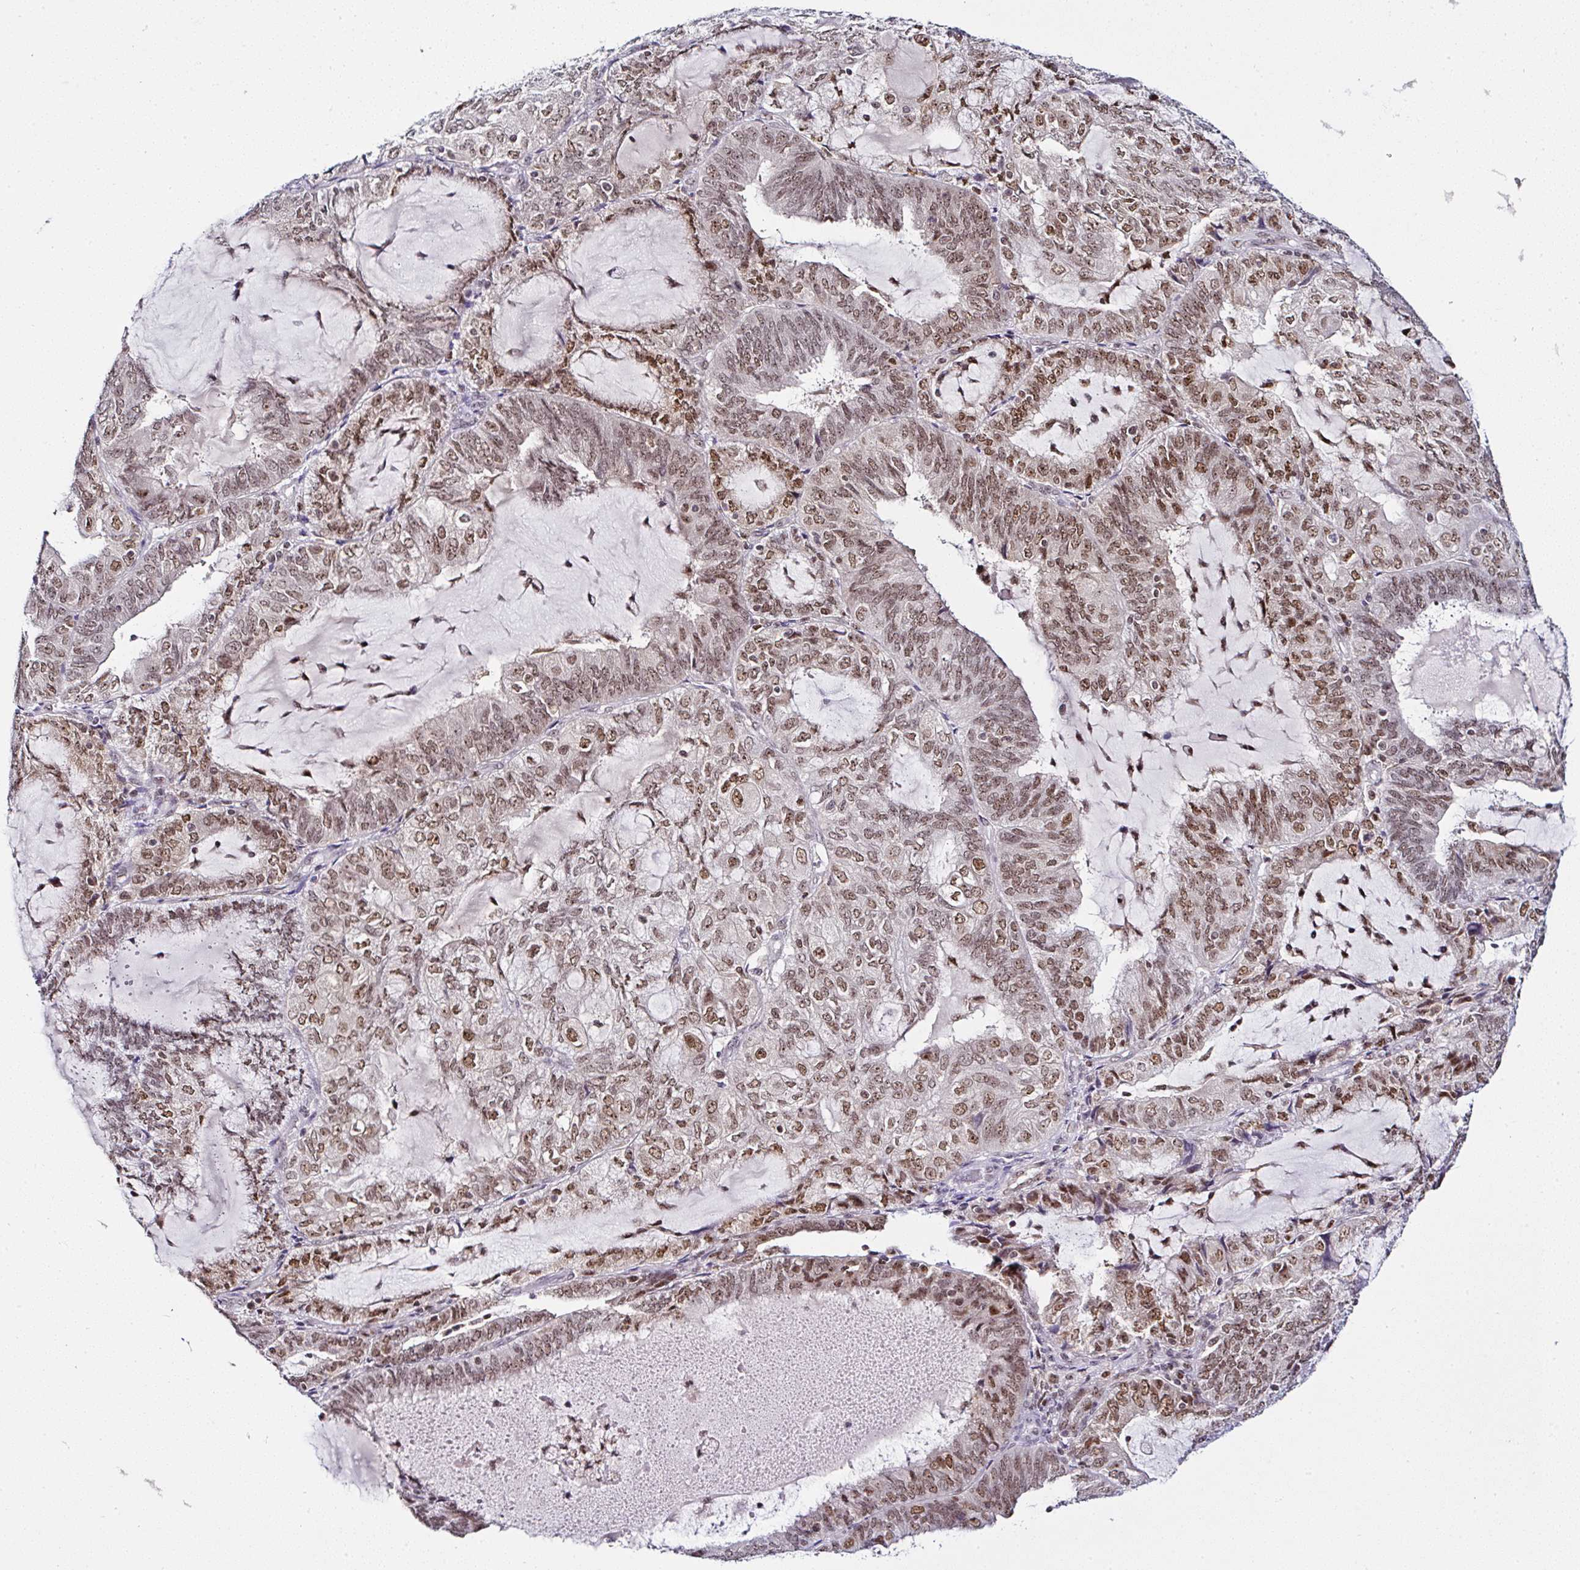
{"staining": {"intensity": "moderate", "quantity": ">75%", "location": "nuclear"}, "tissue": "endometrial cancer", "cell_type": "Tumor cells", "image_type": "cancer", "snomed": [{"axis": "morphology", "description": "Adenocarcinoma, NOS"}, {"axis": "topography", "description": "Endometrium"}], "caption": "Adenocarcinoma (endometrial) stained with DAB IHC exhibits medium levels of moderate nuclear positivity in approximately >75% of tumor cells.", "gene": "PTPN2", "patient": {"sex": "female", "age": 81}}